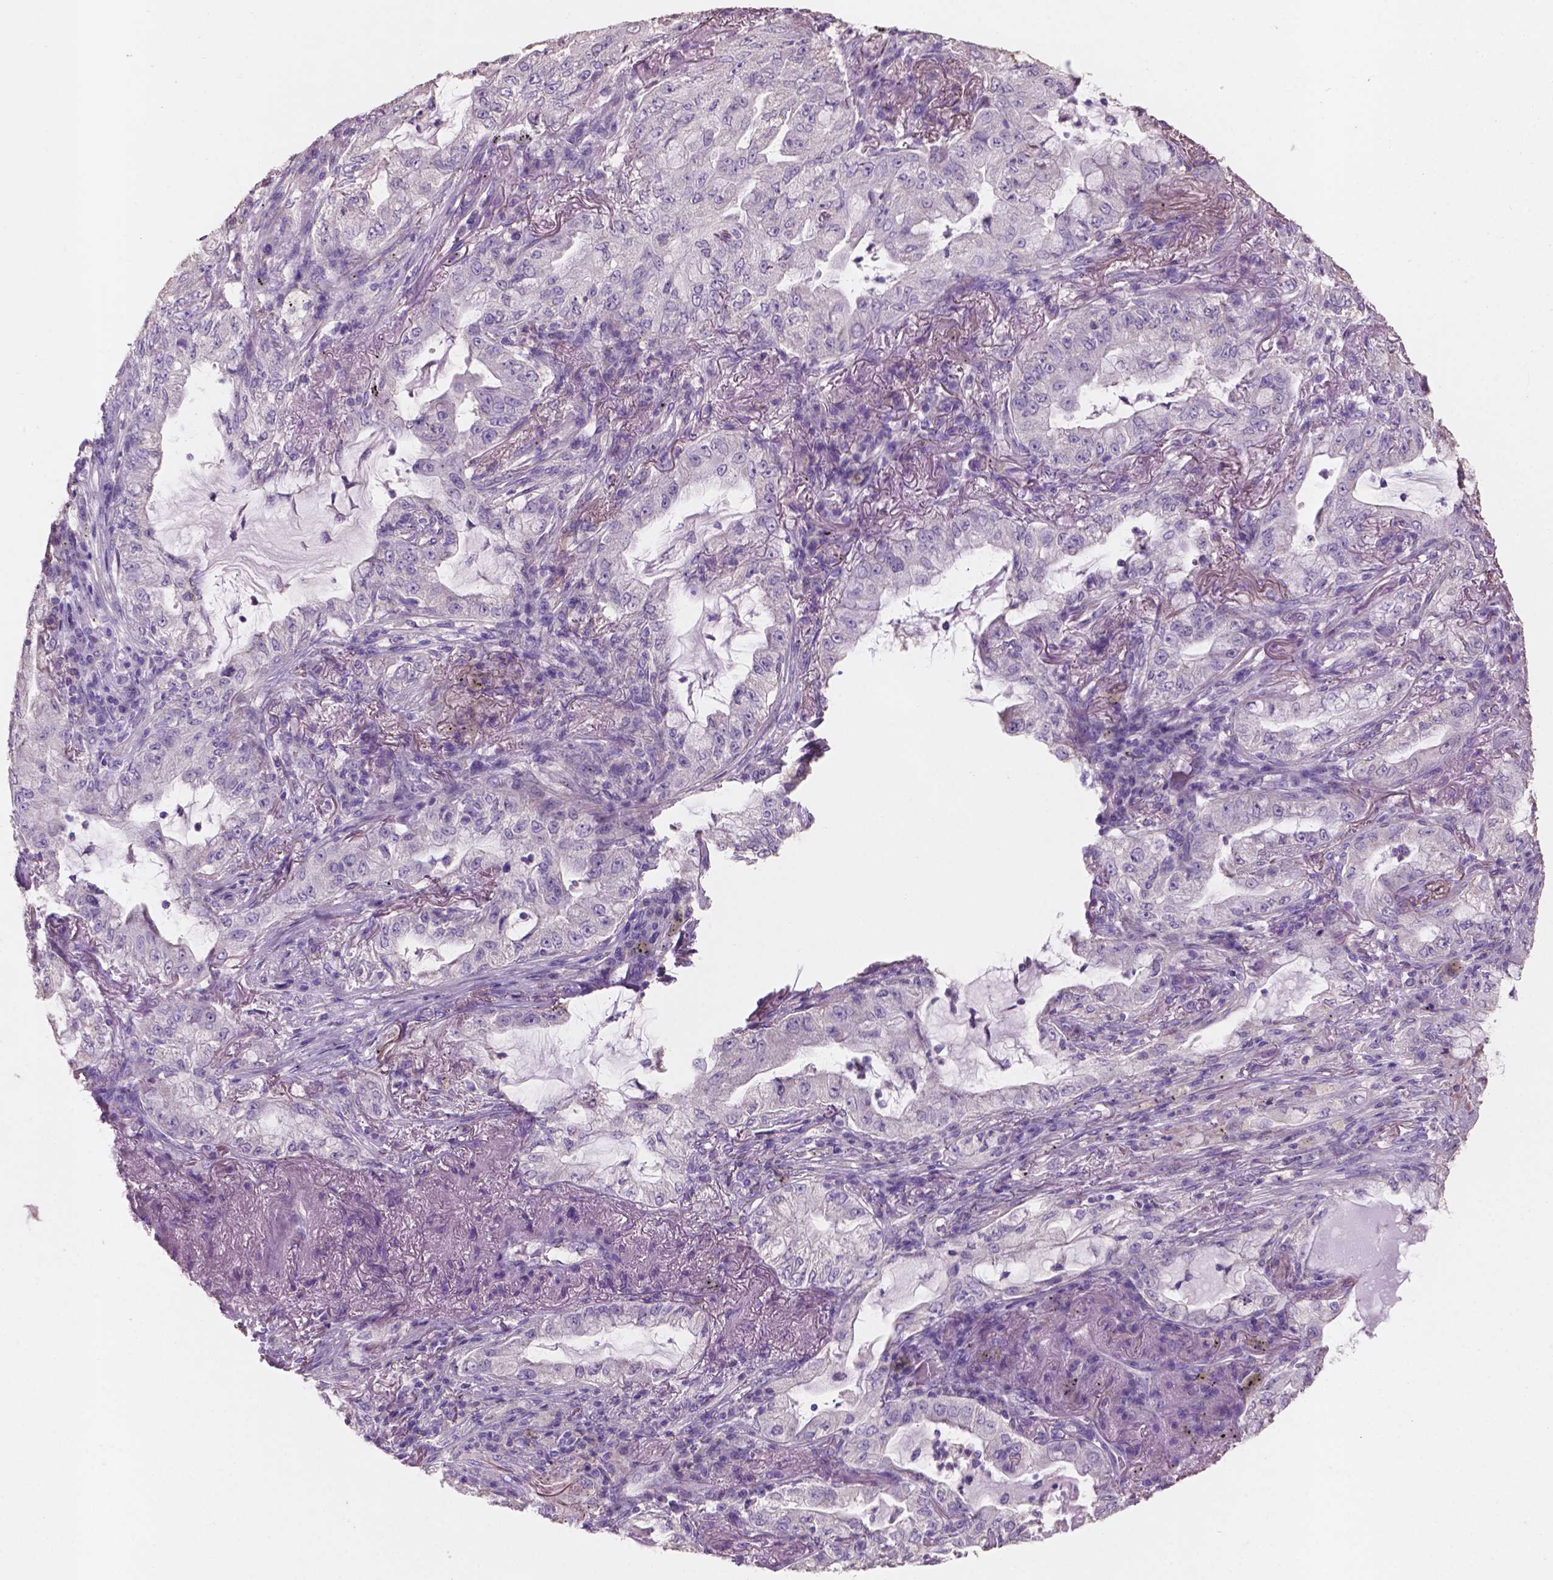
{"staining": {"intensity": "negative", "quantity": "none", "location": "none"}, "tissue": "lung cancer", "cell_type": "Tumor cells", "image_type": "cancer", "snomed": [{"axis": "morphology", "description": "Adenocarcinoma, NOS"}, {"axis": "topography", "description": "Lung"}], "caption": "Human lung adenocarcinoma stained for a protein using immunohistochemistry (IHC) reveals no staining in tumor cells.", "gene": "SBSN", "patient": {"sex": "female", "age": 73}}